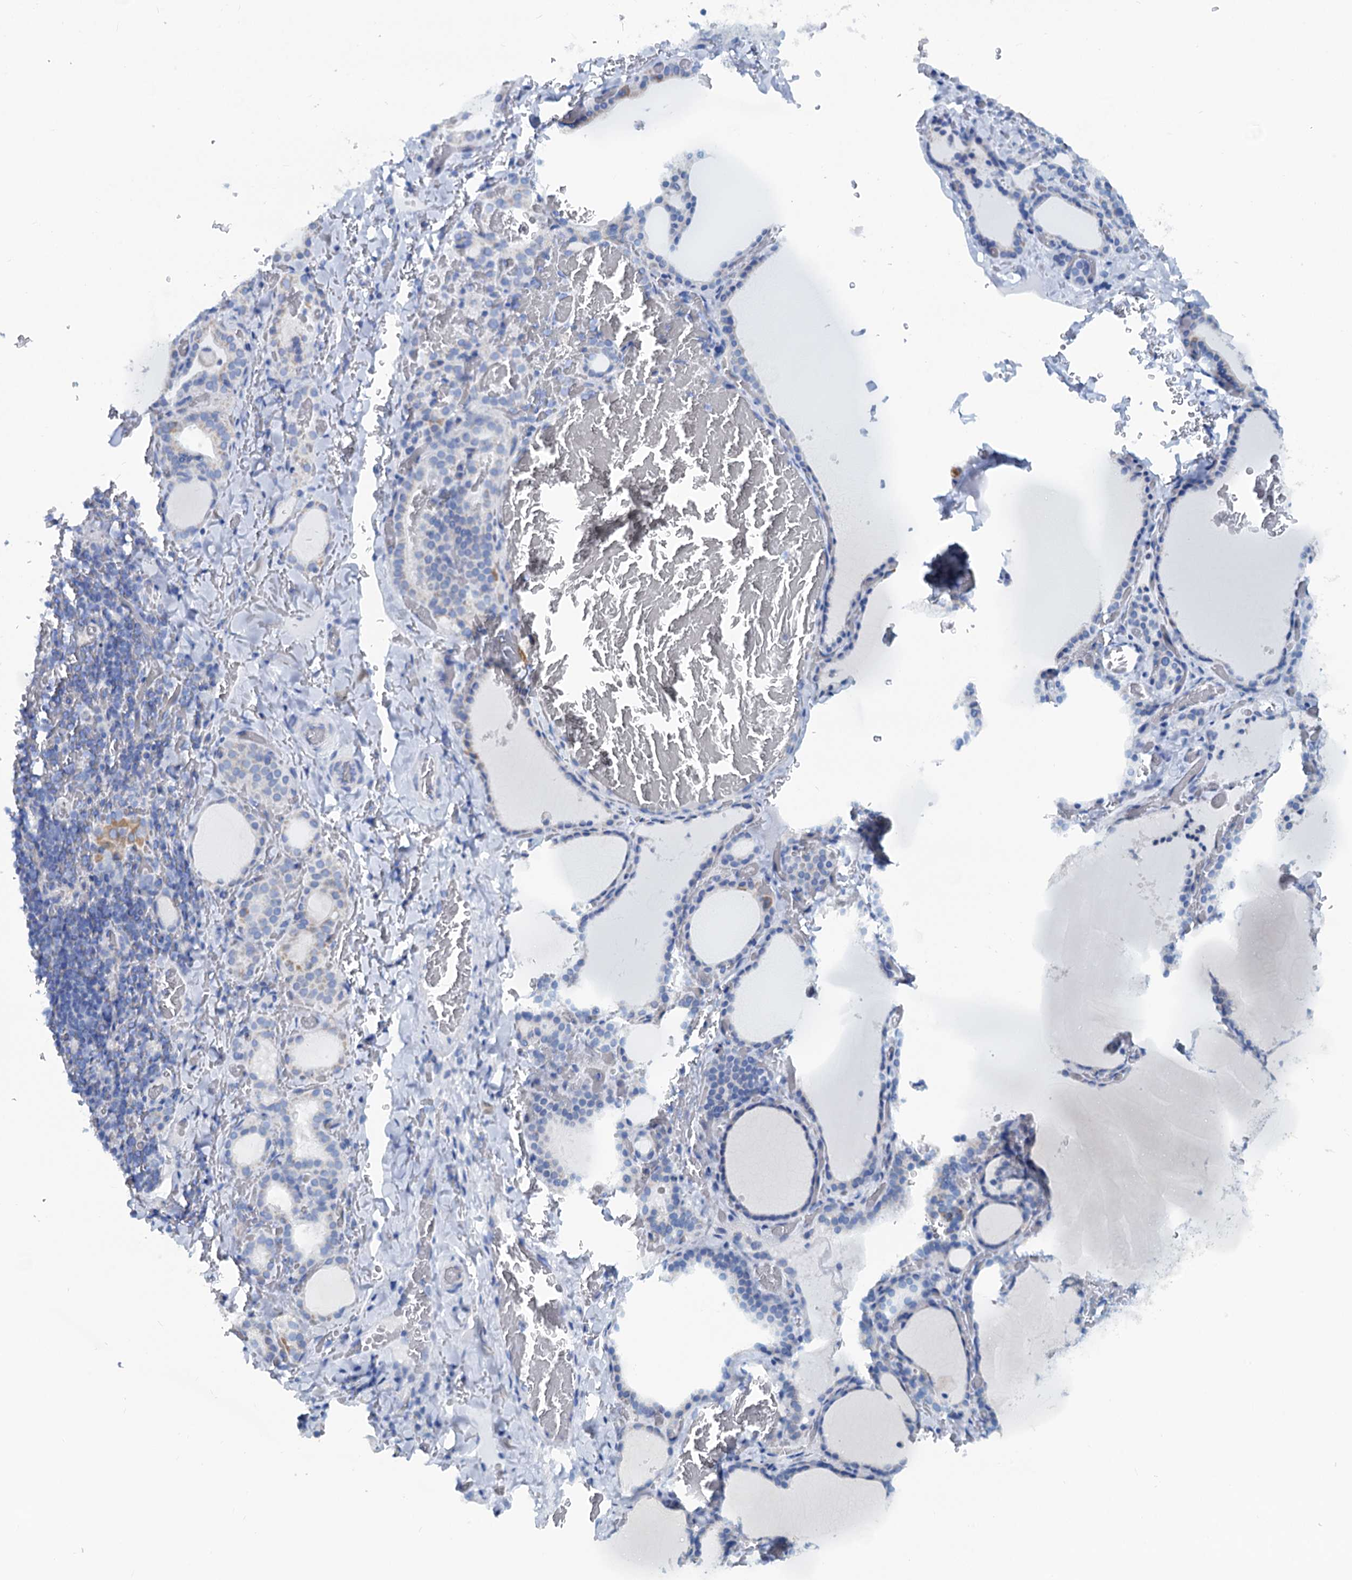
{"staining": {"intensity": "negative", "quantity": "none", "location": "none"}, "tissue": "thyroid gland", "cell_type": "Glandular cells", "image_type": "normal", "snomed": [{"axis": "morphology", "description": "Normal tissue, NOS"}, {"axis": "topography", "description": "Thyroid gland"}], "caption": "The immunohistochemistry histopathology image has no significant expression in glandular cells of thyroid gland. (Brightfield microscopy of DAB immunohistochemistry (IHC) at high magnification).", "gene": "SLC1A3", "patient": {"sex": "female", "age": 39}}